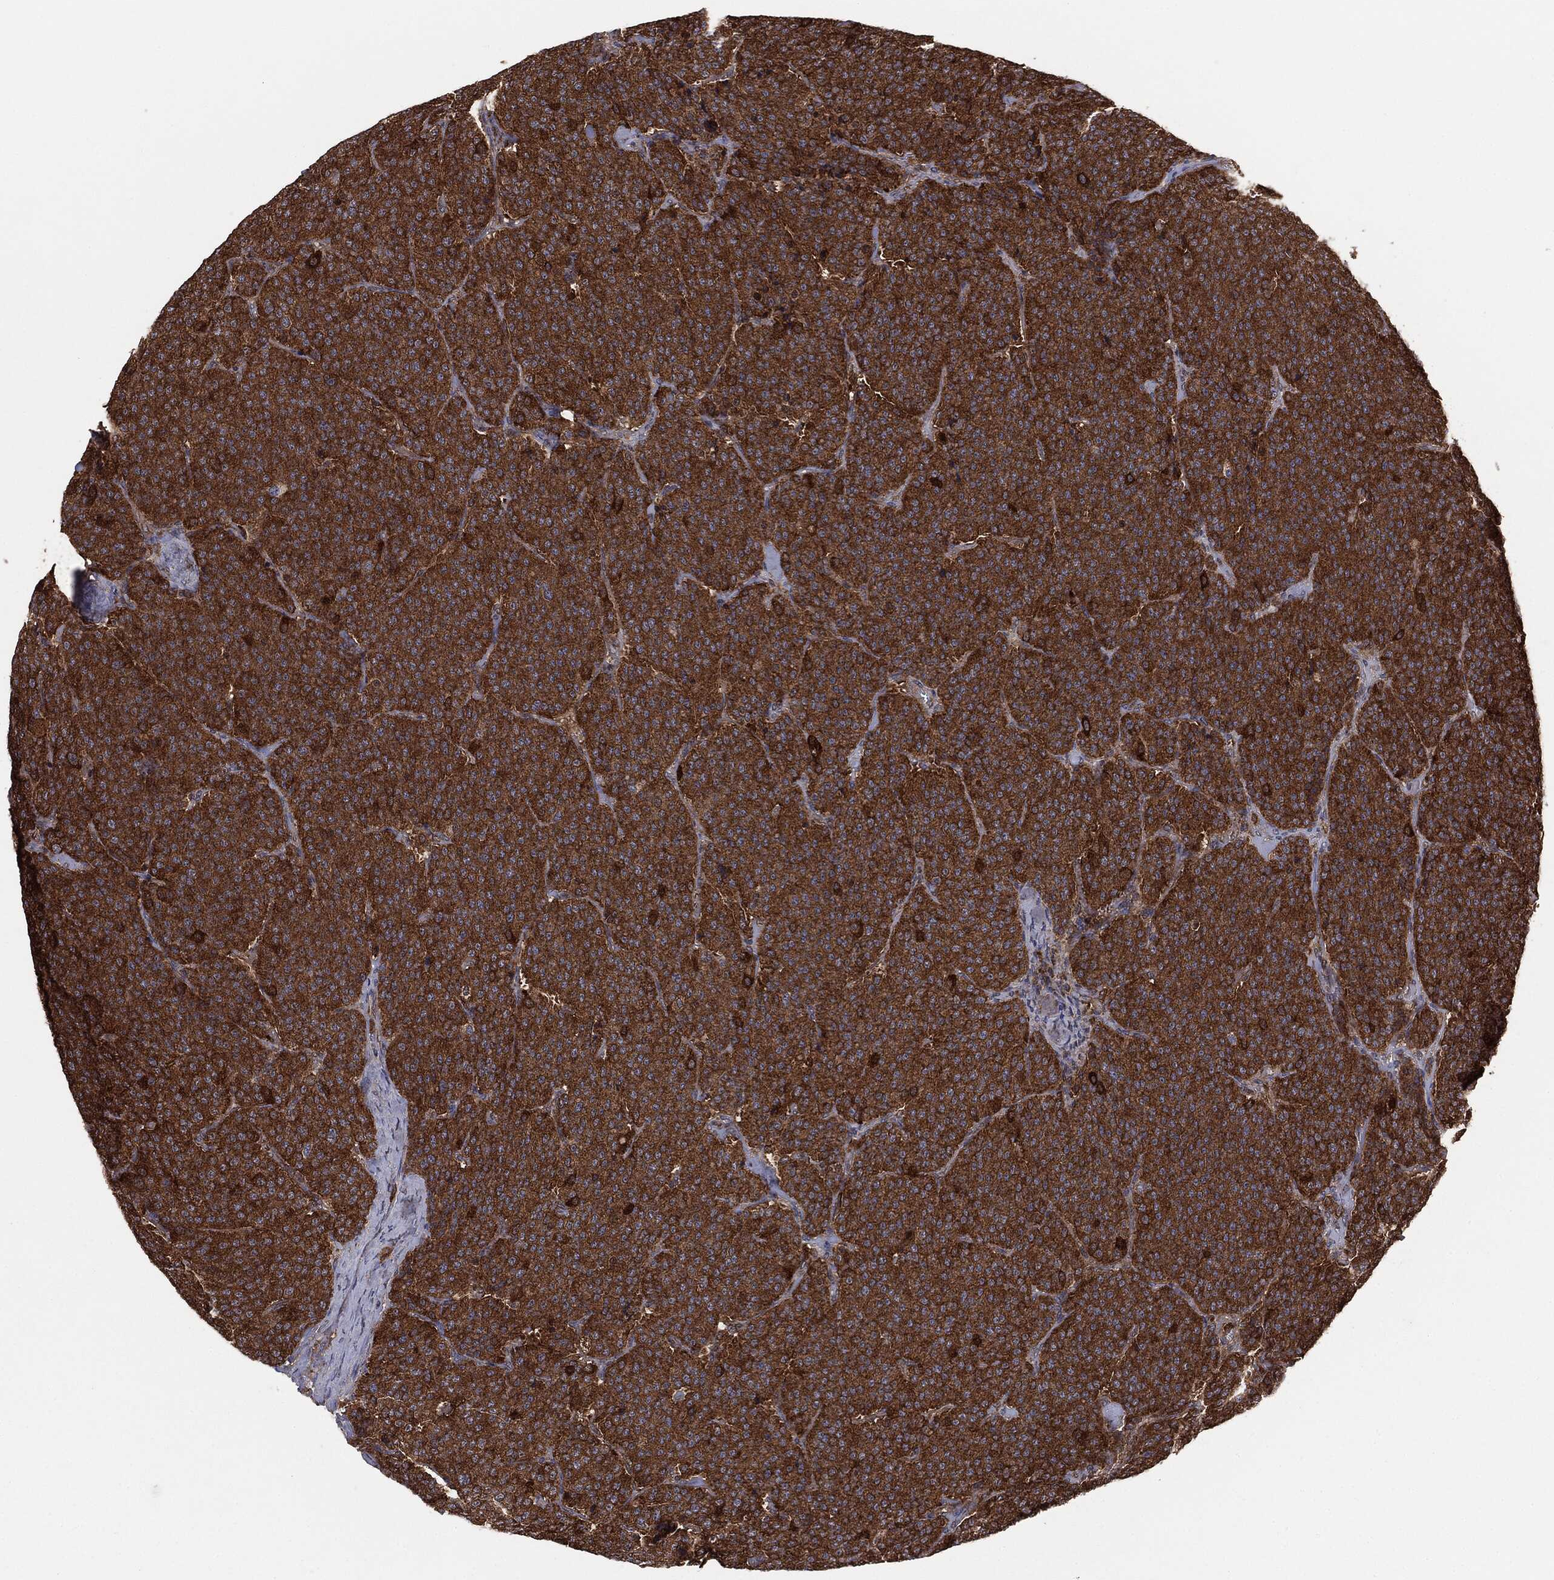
{"staining": {"intensity": "strong", "quantity": ">75%", "location": "cytoplasmic/membranous"}, "tissue": "carcinoid", "cell_type": "Tumor cells", "image_type": "cancer", "snomed": [{"axis": "morphology", "description": "Carcinoid, malignant, NOS"}, {"axis": "topography", "description": "Small intestine"}], "caption": "Malignant carcinoid tissue demonstrates strong cytoplasmic/membranous staining in about >75% of tumor cells", "gene": "NME1", "patient": {"sex": "female", "age": 58}}